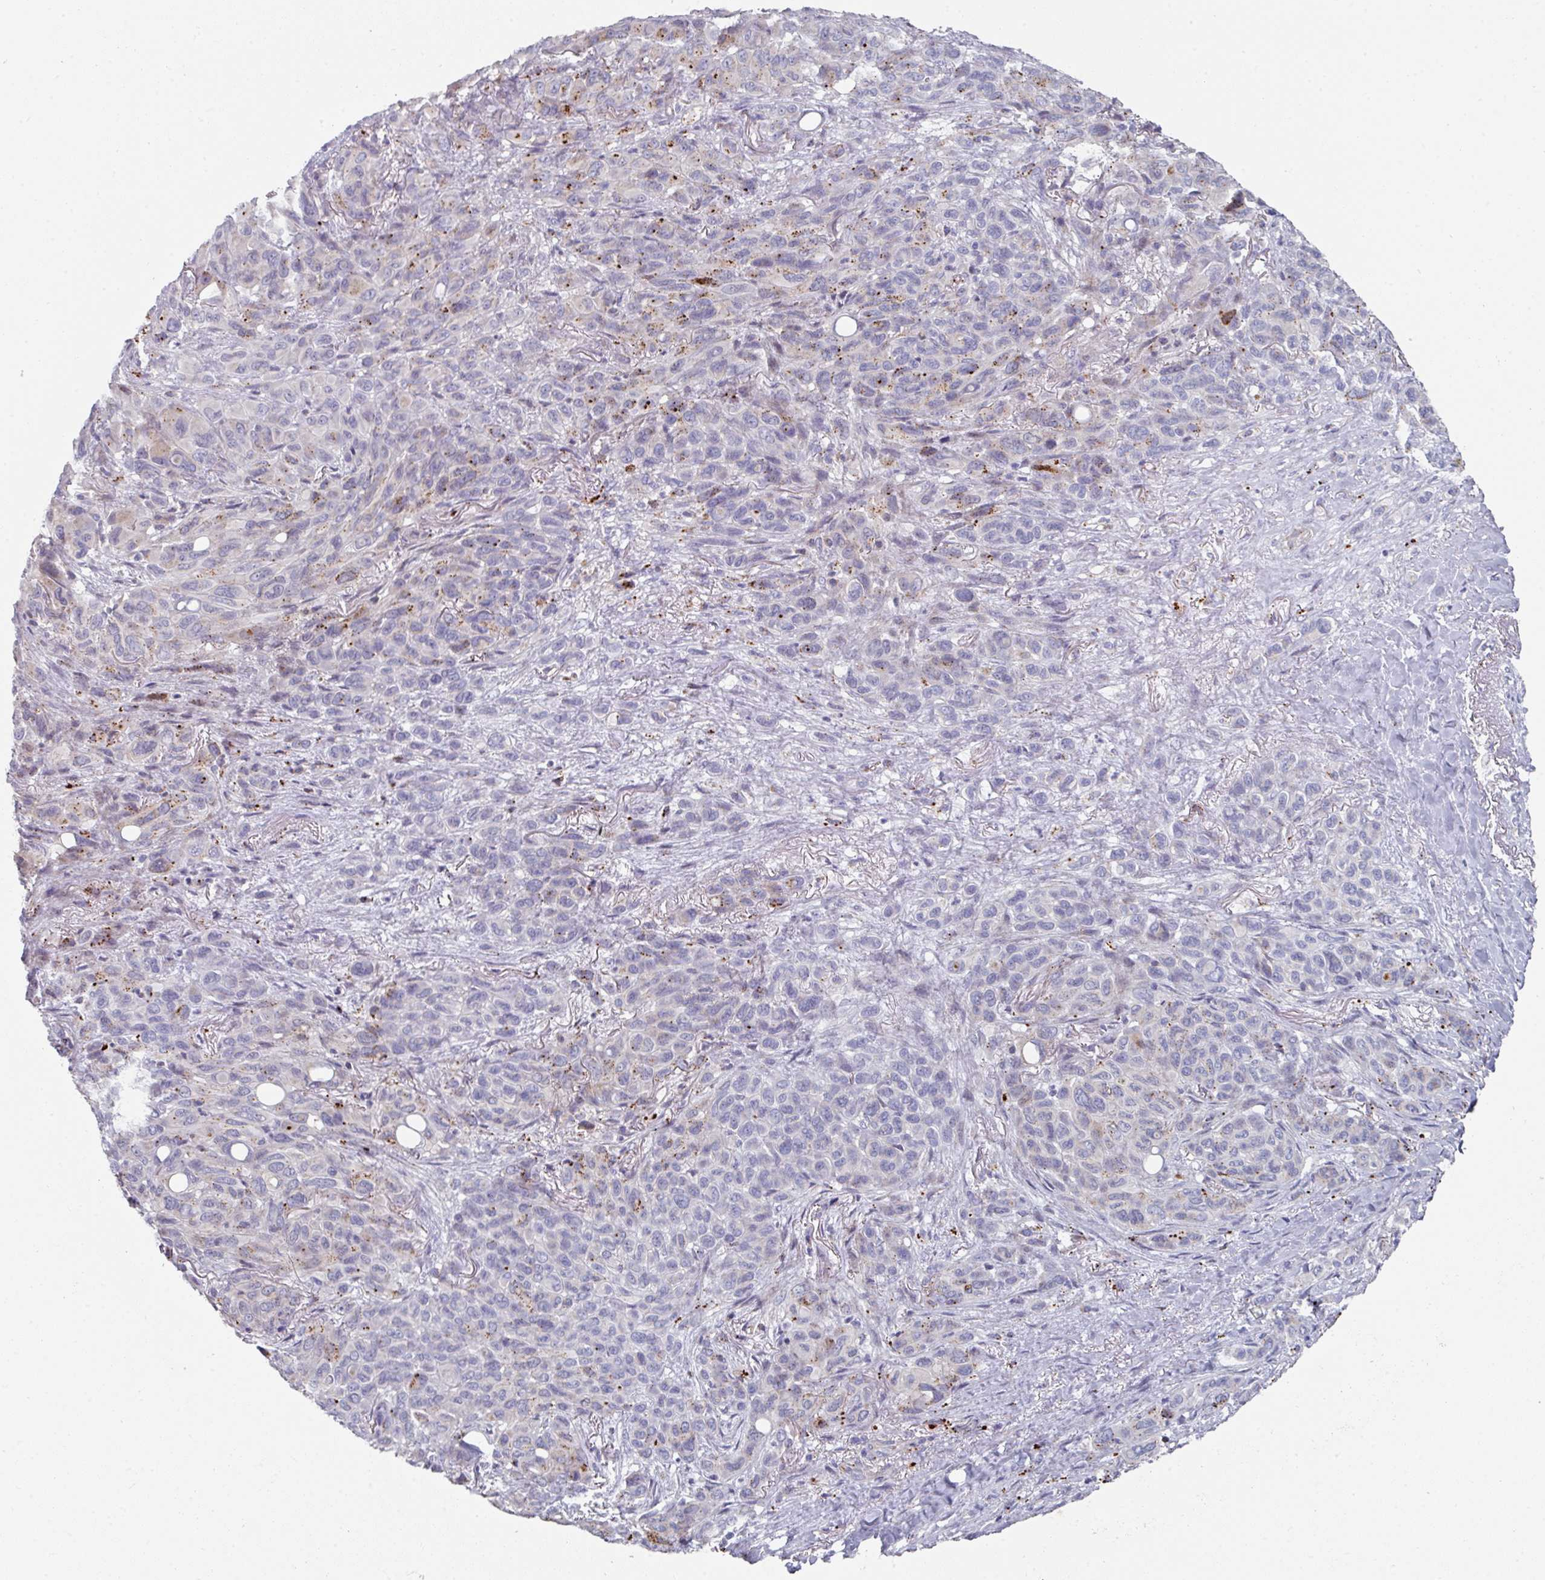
{"staining": {"intensity": "moderate", "quantity": "25%-75%", "location": "cytoplasmic/membranous"}, "tissue": "melanoma", "cell_type": "Tumor cells", "image_type": "cancer", "snomed": [{"axis": "morphology", "description": "Malignant melanoma, Metastatic site"}, {"axis": "topography", "description": "Lung"}], "caption": "This is an image of immunohistochemistry (IHC) staining of melanoma, which shows moderate staining in the cytoplasmic/membranous of tumor cells.", "gene": "NT5C1A", "patient": {"sex": "male", "age": 48}}